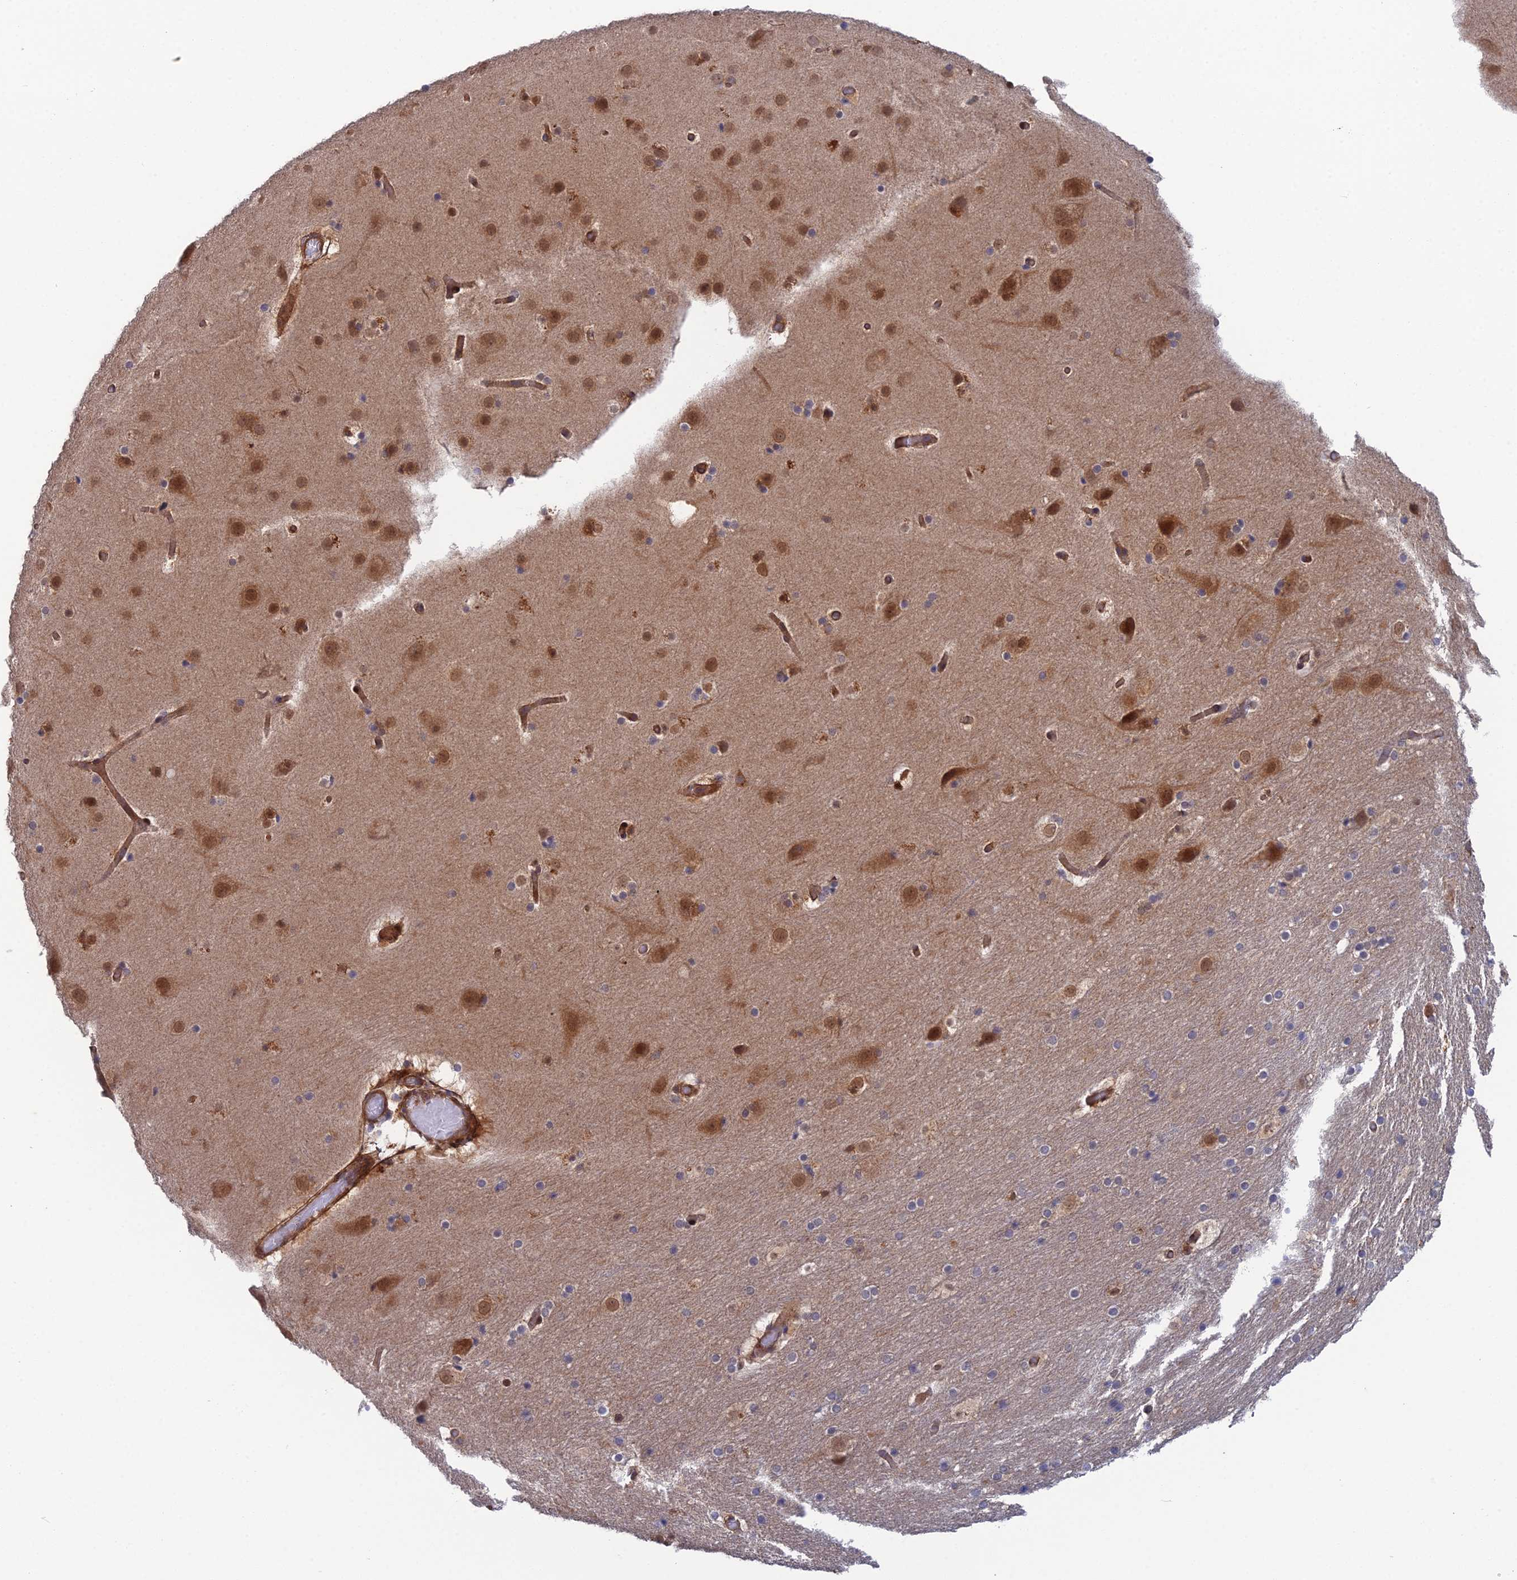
{"staining": {"intensity": "moderate", "quantity": ">75%", "location": "cytoplasmic/membranous"}, "tissue": "cerebral cortex", "cell_type": "Endothelial cells", "image_type": "normal", "snomed": [{"axis": "morphology", "description": "Normal tissue, NOS"}, {"axis": "topography", "description": "Cerebral cortex"}], "caption": "Human cerebral cortex stained with a brown dye exhibits moderate cytoplasmic/membranous positive positivity in about >75% of endothelial cells.", "gene": "ABHD1", "patient": {"sex": "male", "age": 57}}